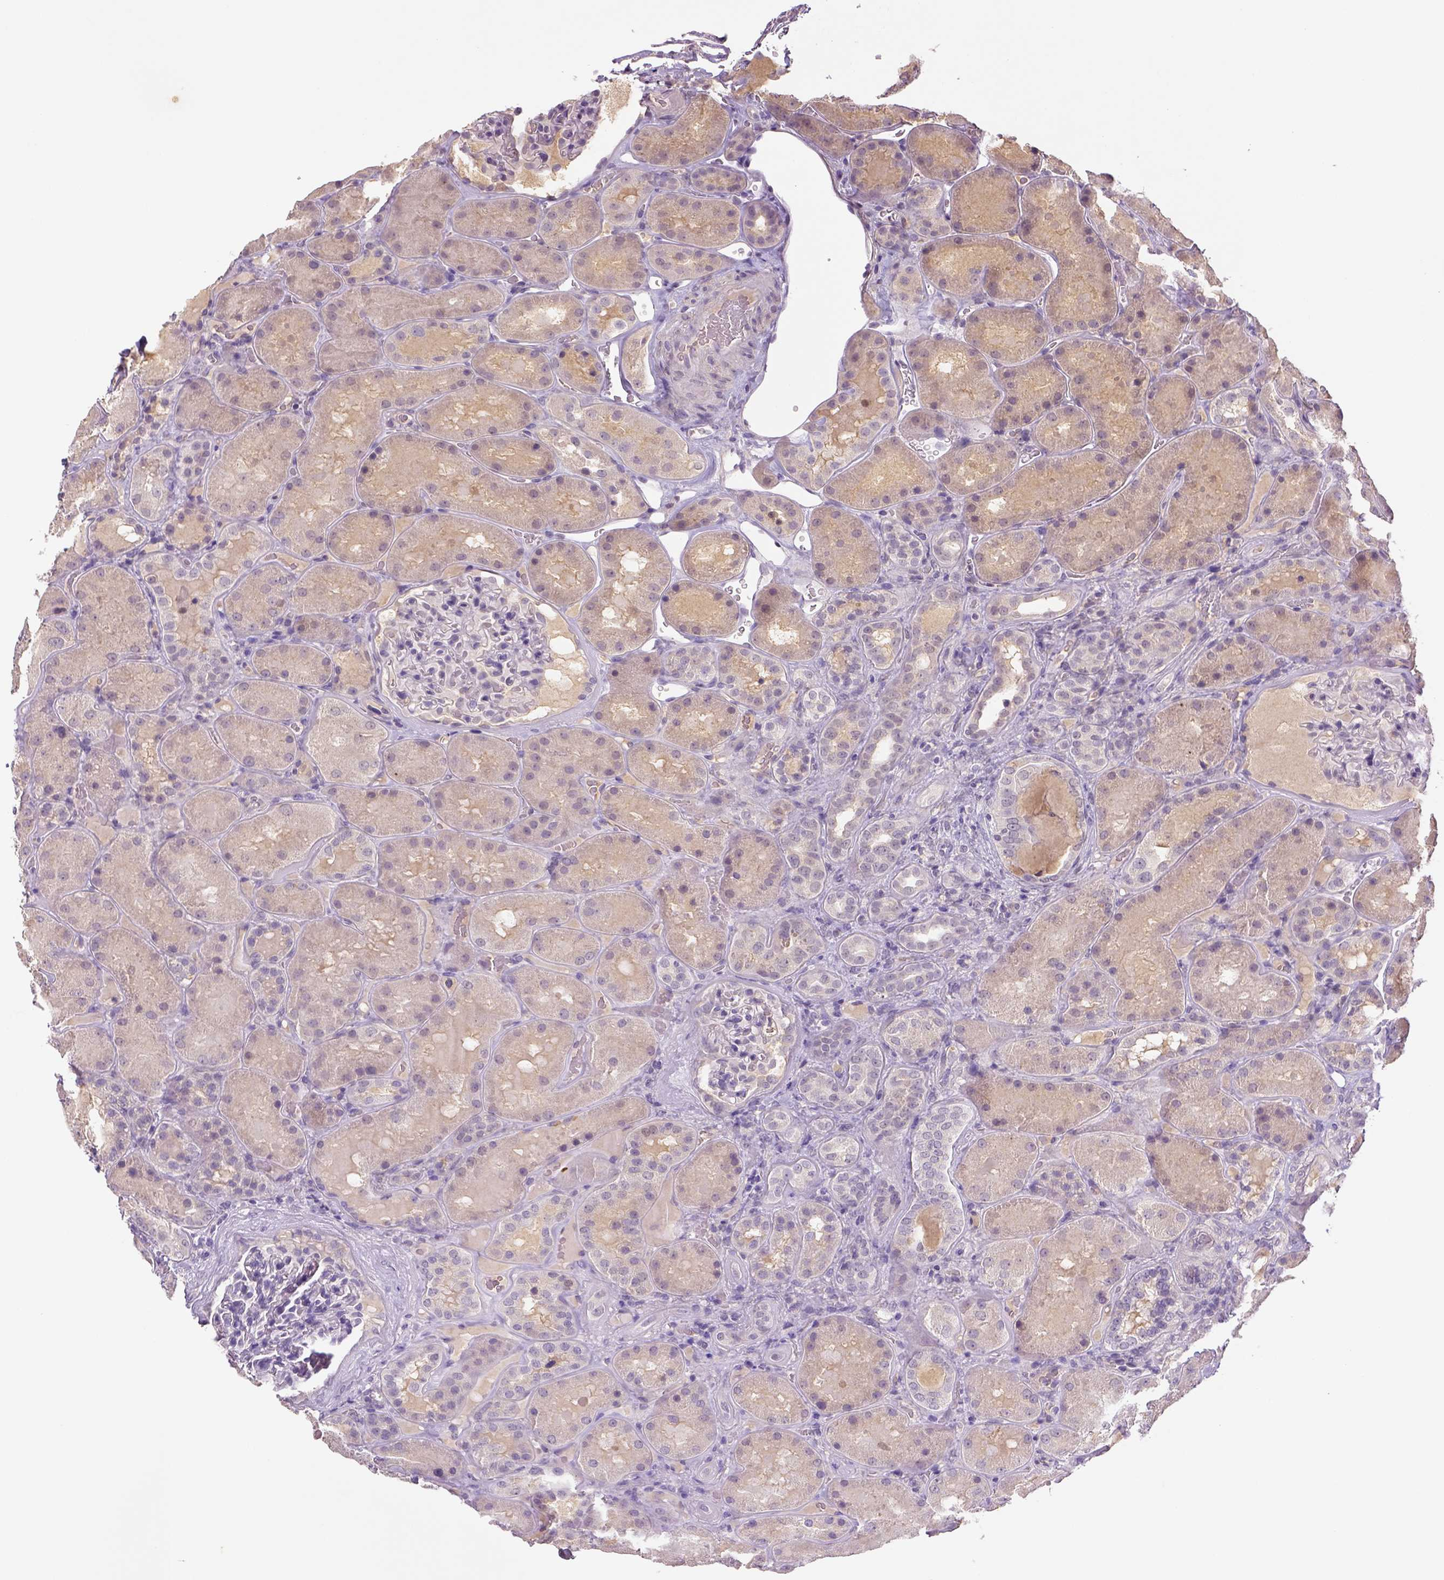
{"staining": {"intensity": "negative", "quantity": "none", "location": "none"}, "tissue": "kidney", "cell_type": "Cells in glomeruli", "image_type": "normal", "snomed": [{"axis": "morphology", "description": "Normal tissue, NOS"}, {"axis": "topography", "description": "Kidney"}], "caption": "DAB (3,3'-diaminobenzidine) immunohistochemical staining of normal human kidney exhibits no significant positivity in cells in glomeruli.", "gene": "NLGN2", "patient": {"sex": "male", "age": 73}}